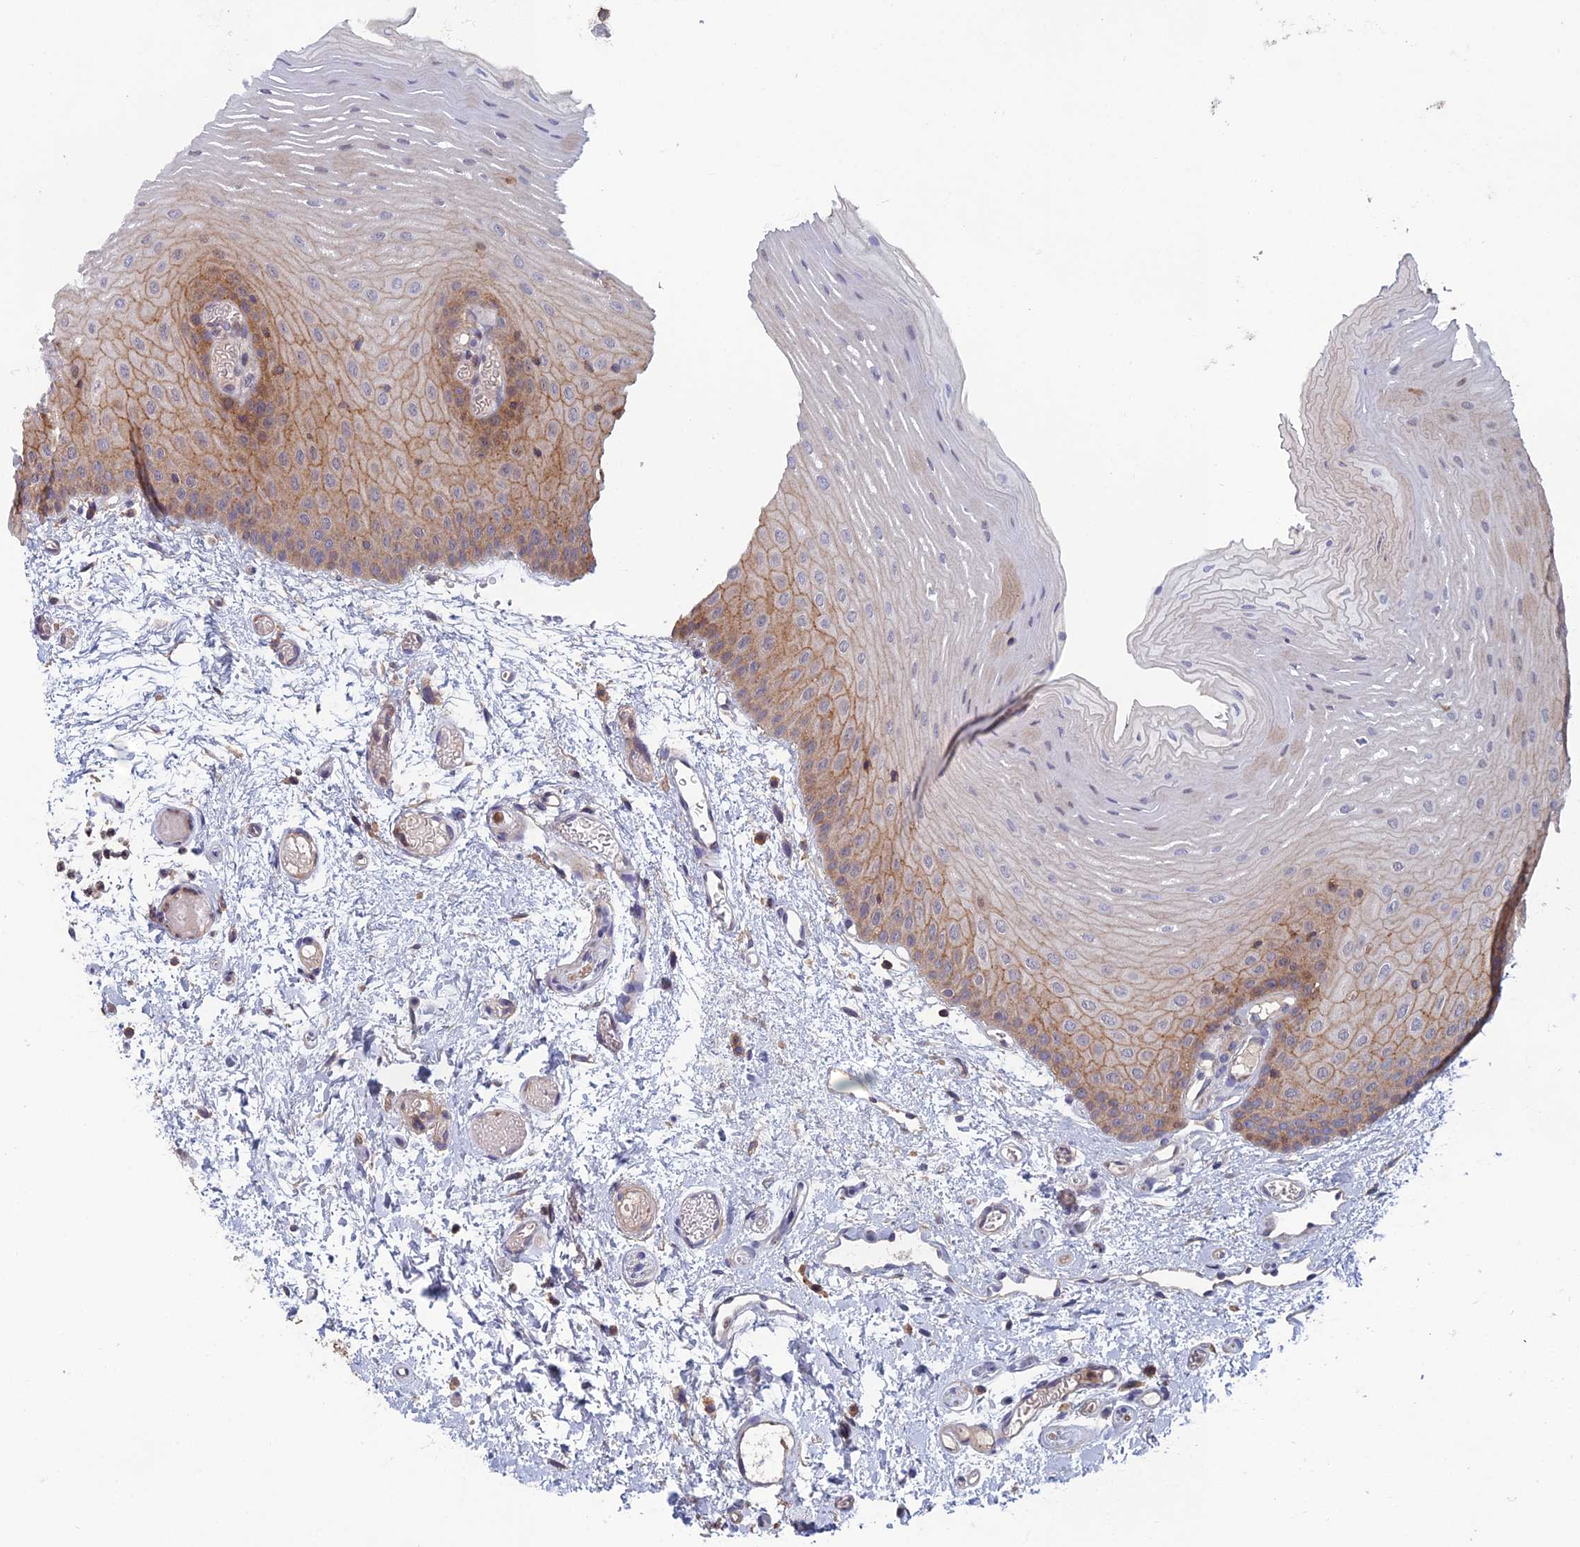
{"staining": {"intensity": "moderate", "quantity": "<25%", "location": "cytoplasmic/membranous"}, "tissue": "oral mucosa", "cell_type": "Squamous epithelial cells", "image_type": "normal", "snomed": [{"axis": "morphology", "description": "Normal tissue, NOS"}, {"axis": "topography", "description": "Oral tissue"}], "caption": "Squamous epithelial cells reveal moderate cytoplasmic/membranous staining in approximately <25% of cells in unremarkable oral mucosa.", "gene": "C15orf62", "patient": {"sex": "female", "age": 70}}